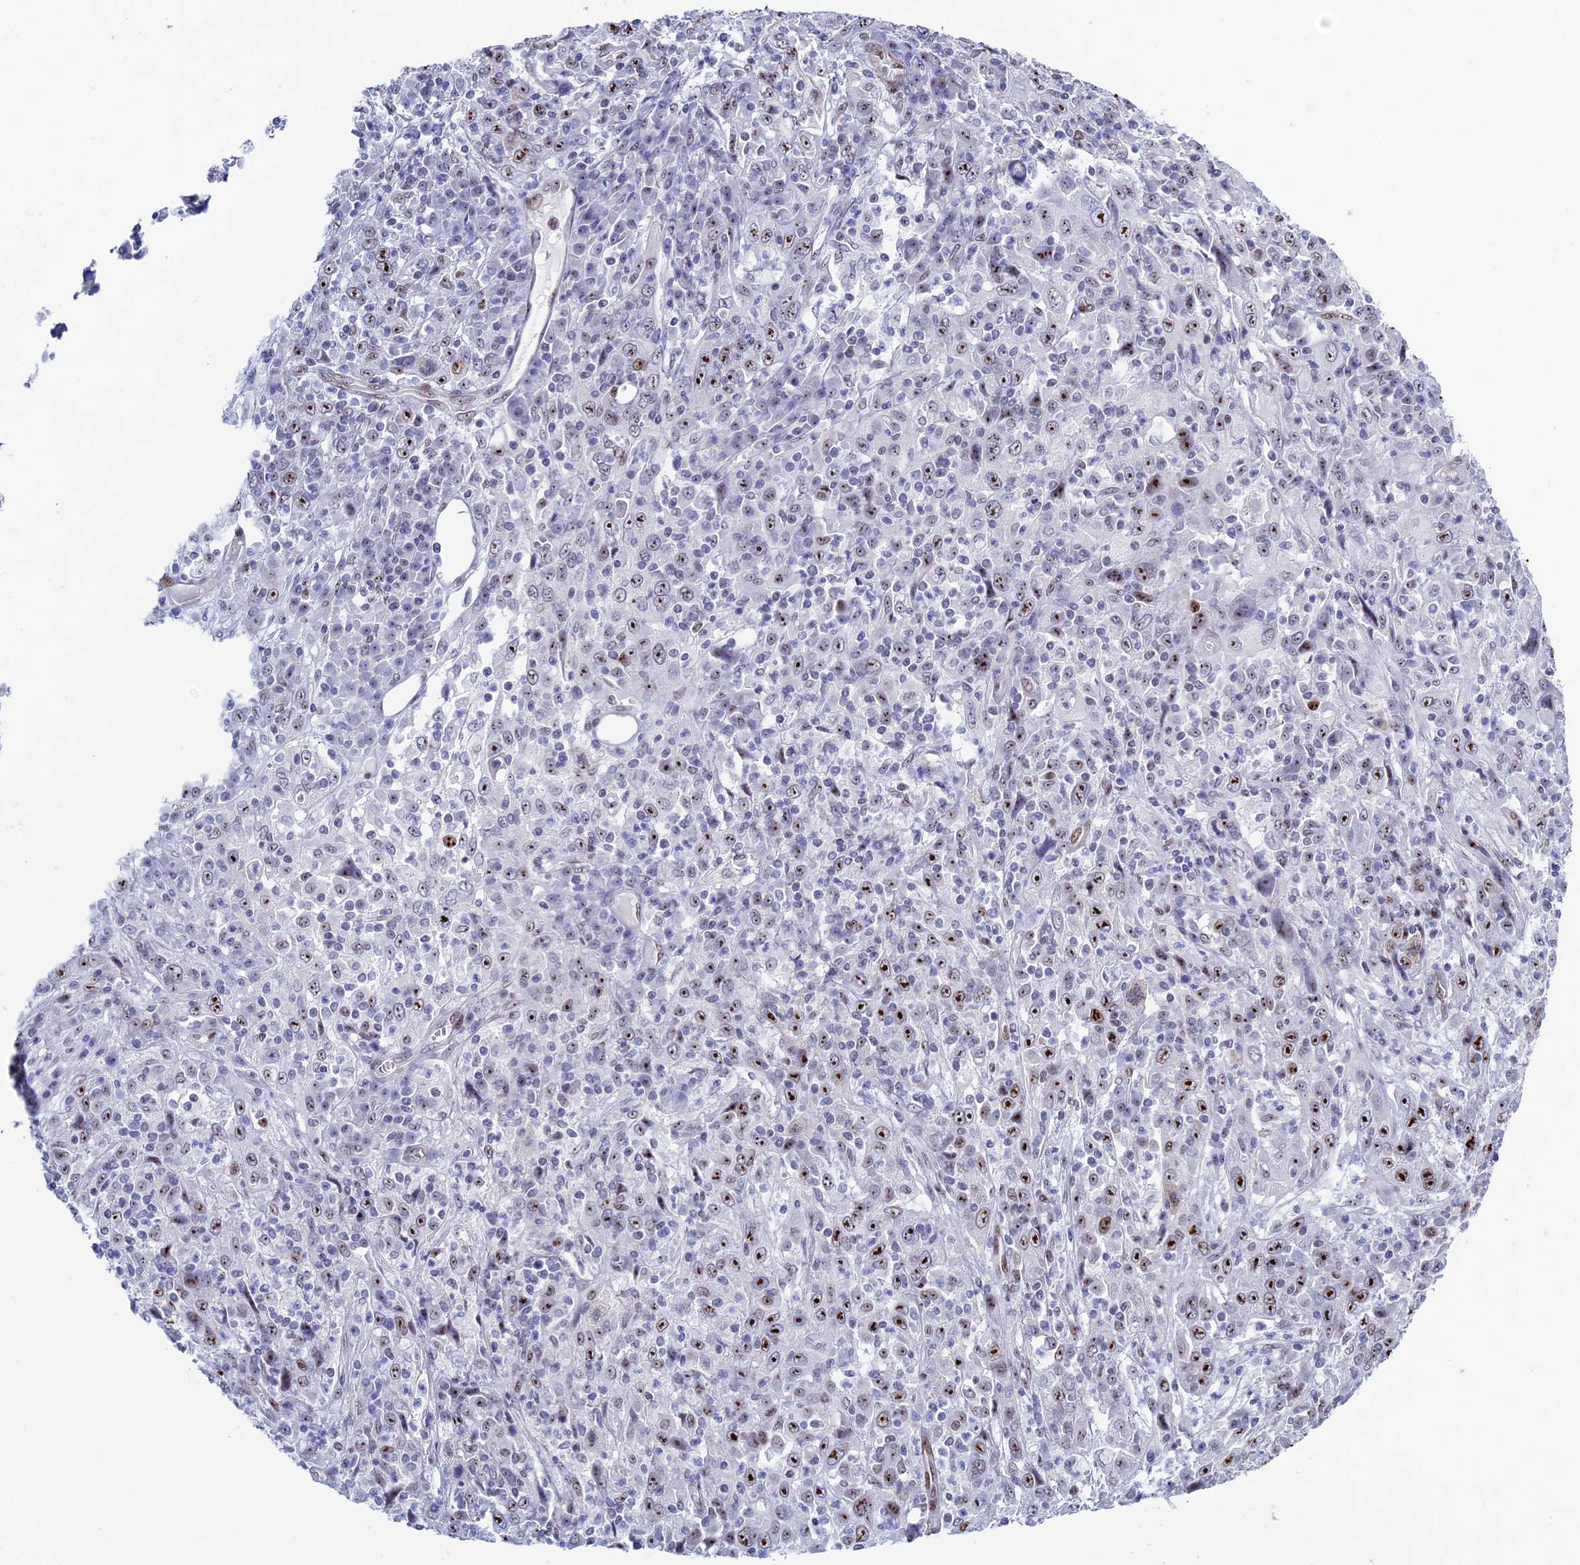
{"staining": {"intensity": "moderate", "quantity": "25%-75%", "location": "nuclear"}, "tissue": "cervical cancer", "cell_type": "Tumor cells", "image_type": "cancer", "snomed": [{"axis": "morphology", "description": "Squamous cell carcinoma, NOS"}, {"axis": "topography", "description": "Cervix"}], "caption": "Moderate nuclear expression for a protein is seen in about 25%-75% of tumor cells of cervical cancer (squamous cell carcinoma) using immunohistochemistry.", "gene": "CCDC86", "patient": {"sex": "female", "age": 46}}